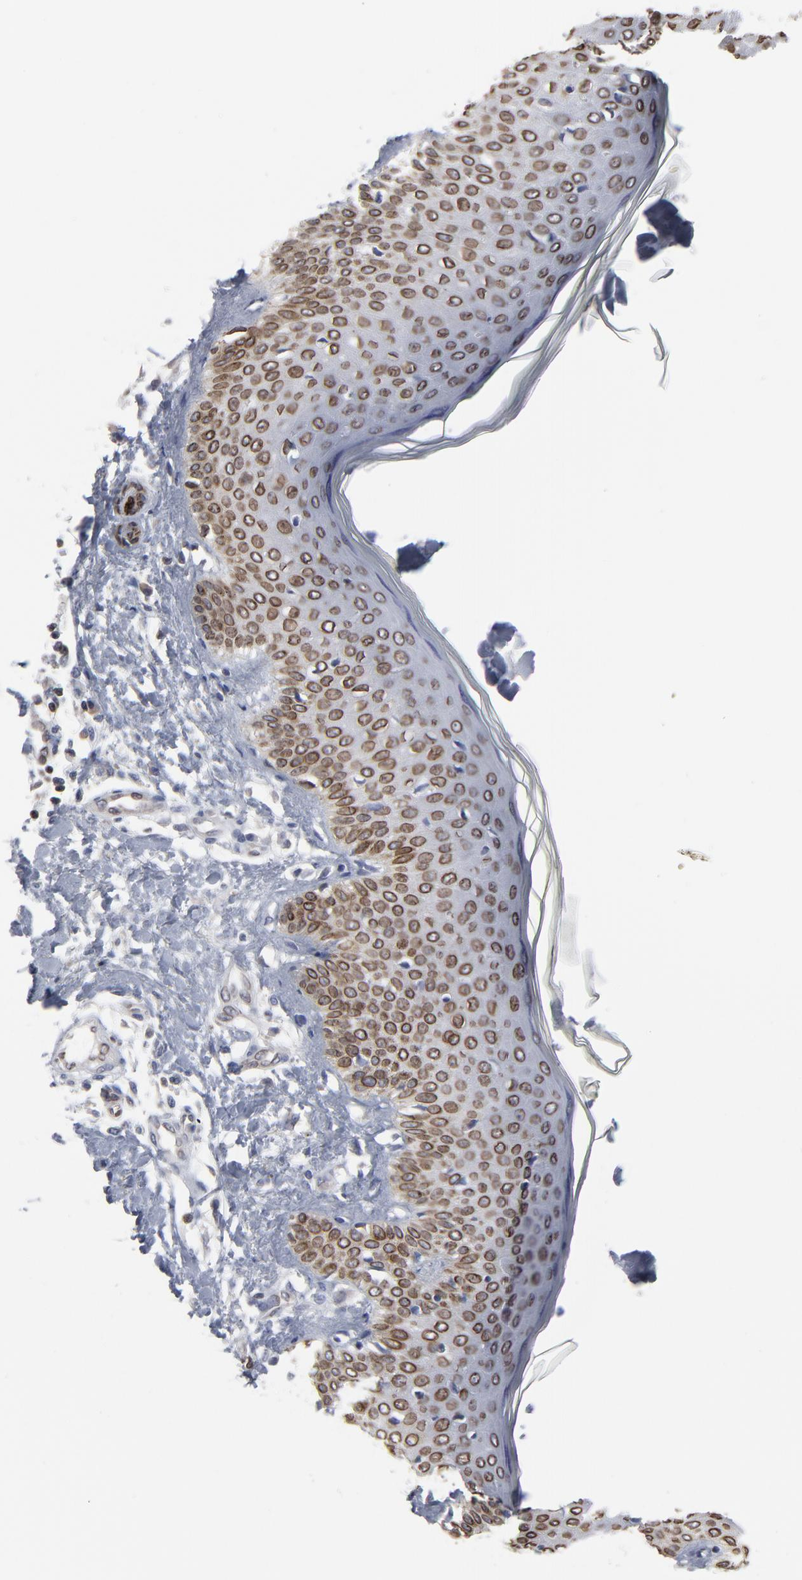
{"staining": {"intensity": "moderate", "quantity": ">75%", "location": "cytoplasmic/membranous,nuclear"}, "tissue": "skin cancer", "cell_type": "Tumor cells", "image_type": "cancer", "snomed": [{"axis": "morphology", "description": "Squamous cell carcinoma, NOS"}, {"axis": "topography", "description": "Skin"}], "caption": "The photomicrograph demonstrates staining of skin cancer, revealing moderate cytoplasmic/membranous and nuclear protein expression (brown color) within tumor cells.", "gene": "SYNE2", "patient": {"sex": "female", "age": 59}}